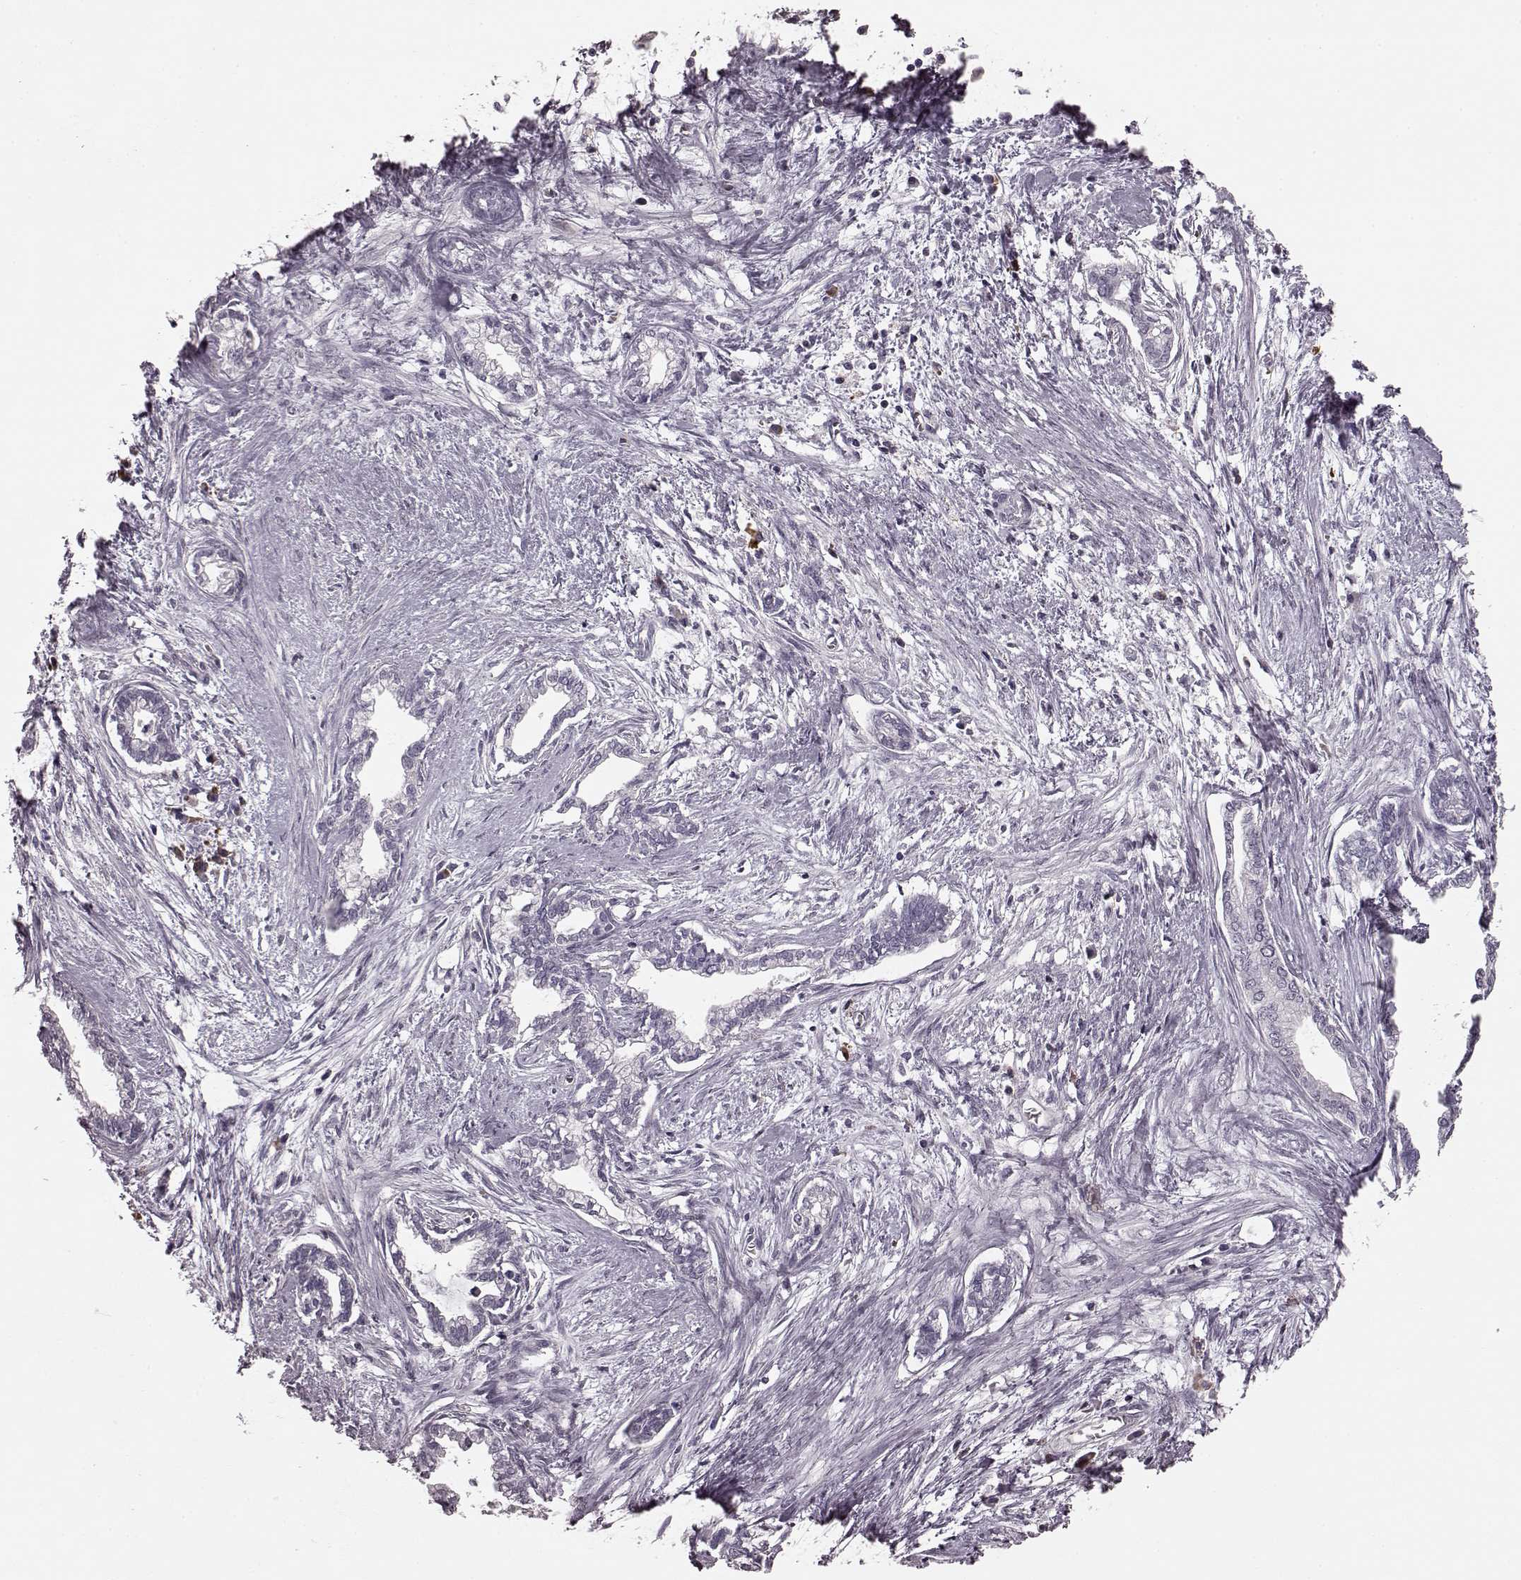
{"staining": {"intensity": "negative", "quantity": "none", "location": "none"}, "tissue": "cervical cancer", "cell_type": "Tumor cells", "image_type": "cancer", "snomed": [{"axis": "morphology", "description": "Adenocarcinoma, NOS"}, {"axis": "topography", "description": "Cervix"}], "caption": "This is an immunohistochemistry histopathology image of cervical cancer. There is no expression in tumor cells.", "gene": "CD28", "patient": {"sex": "female", "age": 62}}